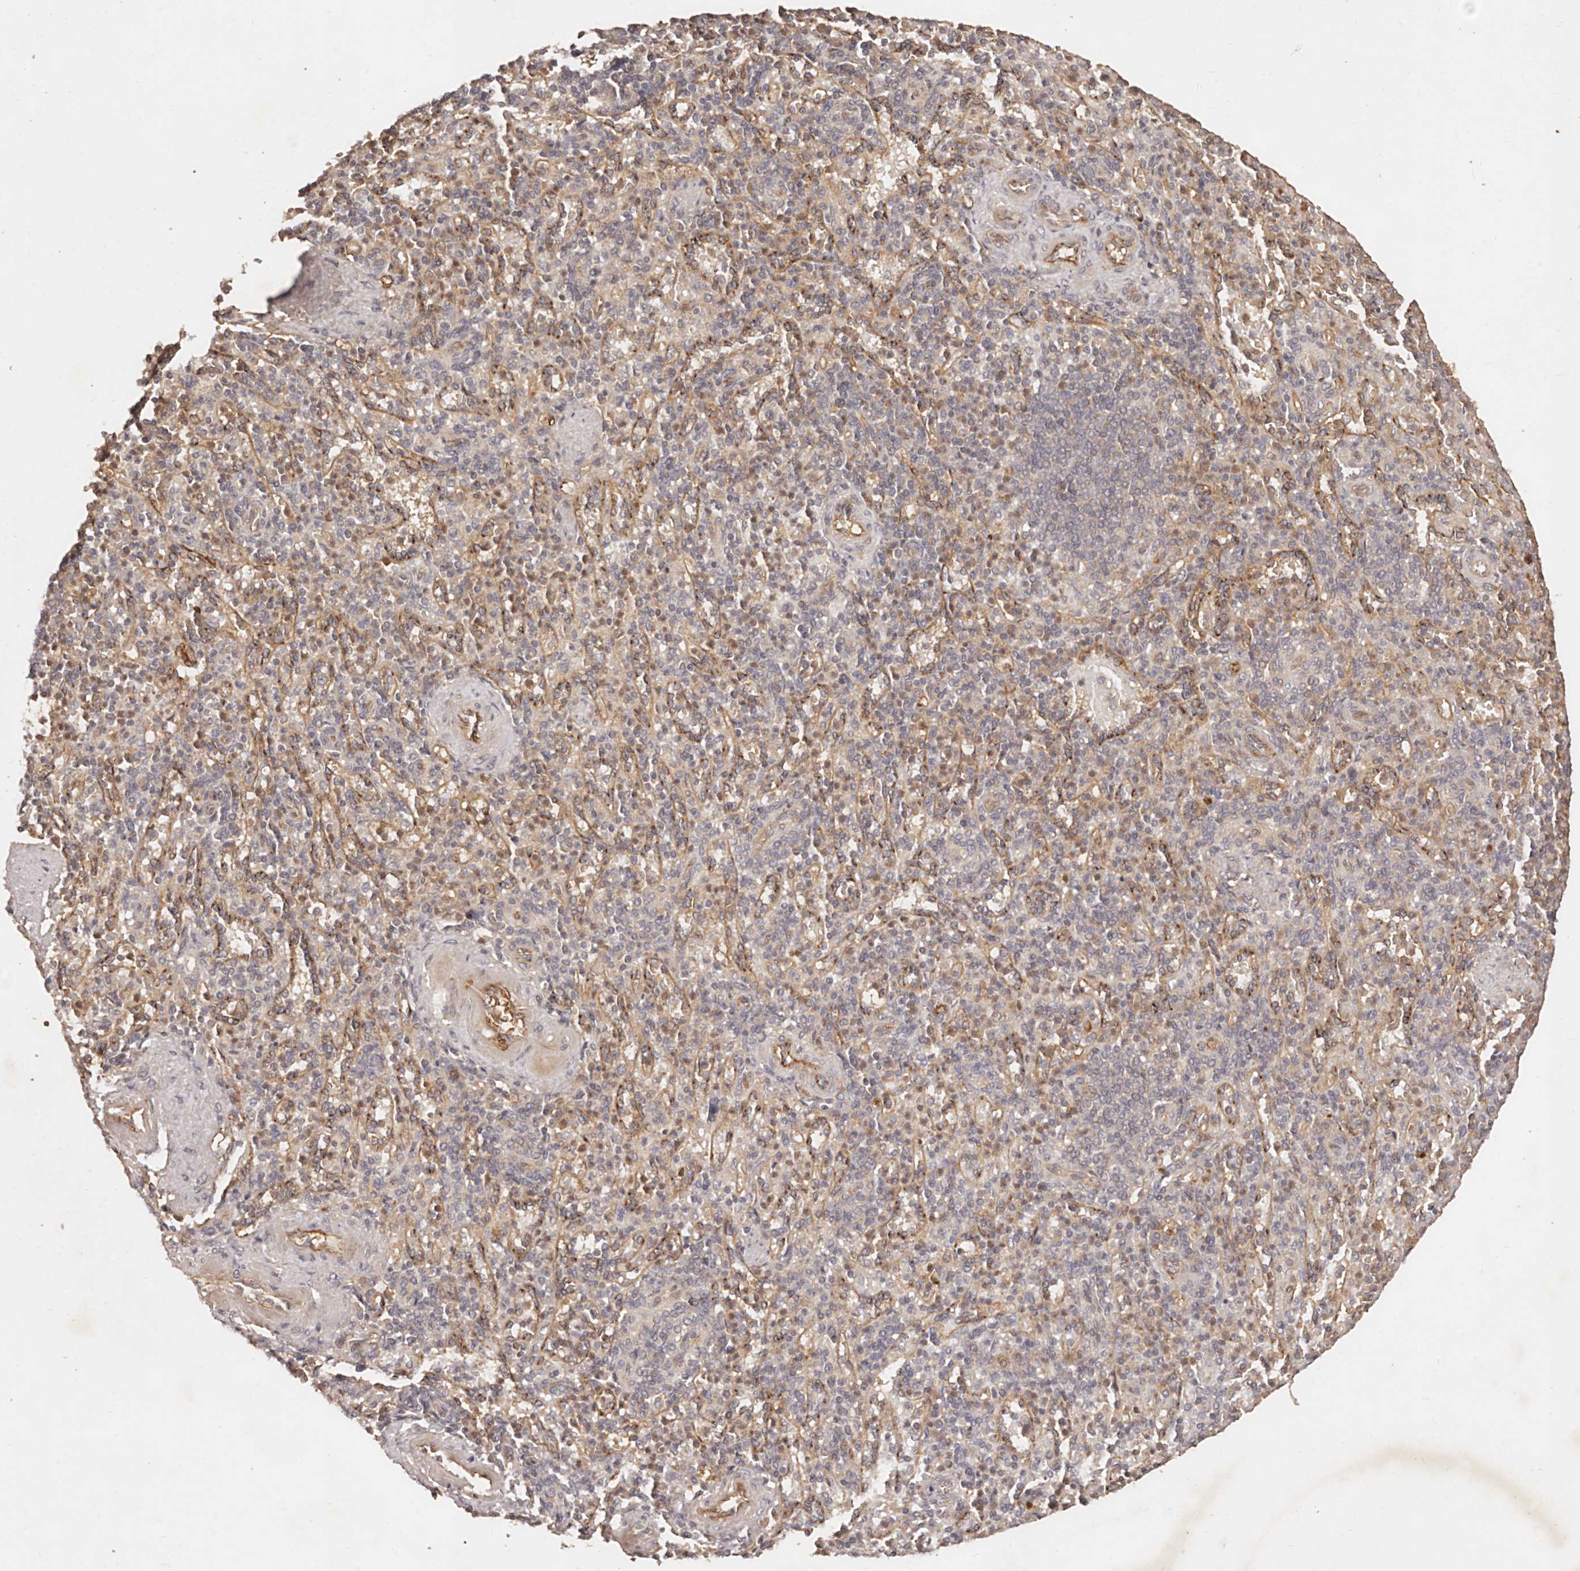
{"staining": {"intensity": "weak", "quantity": "<25%", "location": "cytoplasmic/membranous"}, "tissue": "spleen", "cell_type": "Cells in red pulp", "image_type": "normal", "snomed": [{"axis": "morphology", "description": "Normal tissue, NOS"}, {"axis": "topography", "description": "Spleen"}], "caption": "This is a micrograph of immunohistochemistry staining of unremarkable spleen, which shows no staining in cells in red pulp. Nuclei are stained in blue.", "gene": "CCL14", "patient": {"sex": "female", "age": 74}}